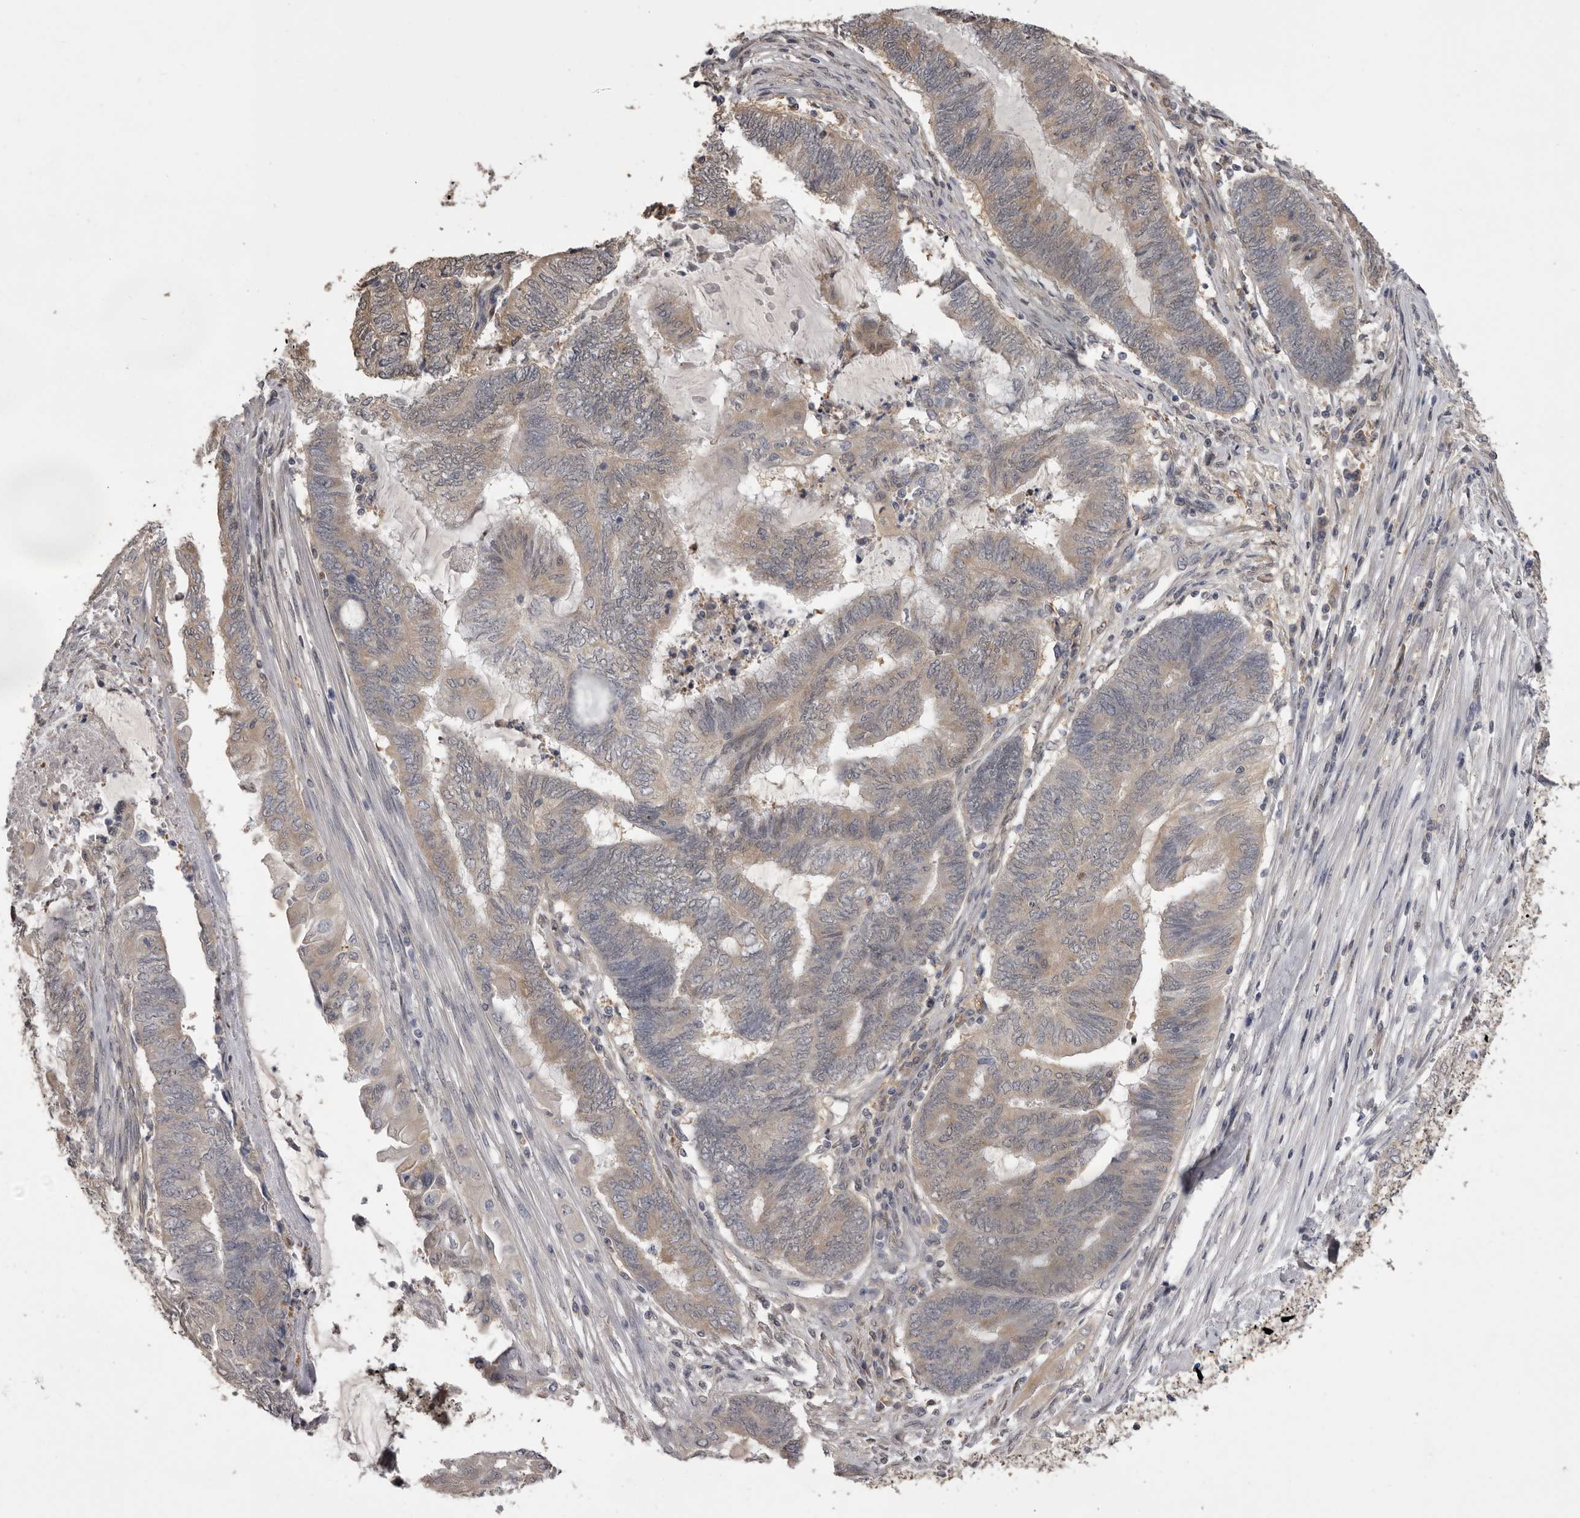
{"staining": {"intensity": "weak", "quantity": ">75%", "location": "cytoplasmic/membranous"}, "tissue": "endometrial cancer", "cell_type": "Tumor cells", "image_type": "cancer", "snomed": [{"axis": "morphology", "description": "Adenocarcinoma, NOS"}, {"axis": "topography", "description": "Uterus"}, {"axis": "topography", "description": "Endometrium"}], "caption": "Immunohistochemistry (IHC) of human endometrial cancer (adenocarcinoma) shows low levels of weak cytoplasmic/membranous expression in about >75% of tumor cells.", "gene": "MDH1", "patient": {"sex": "female", "age": 70}}